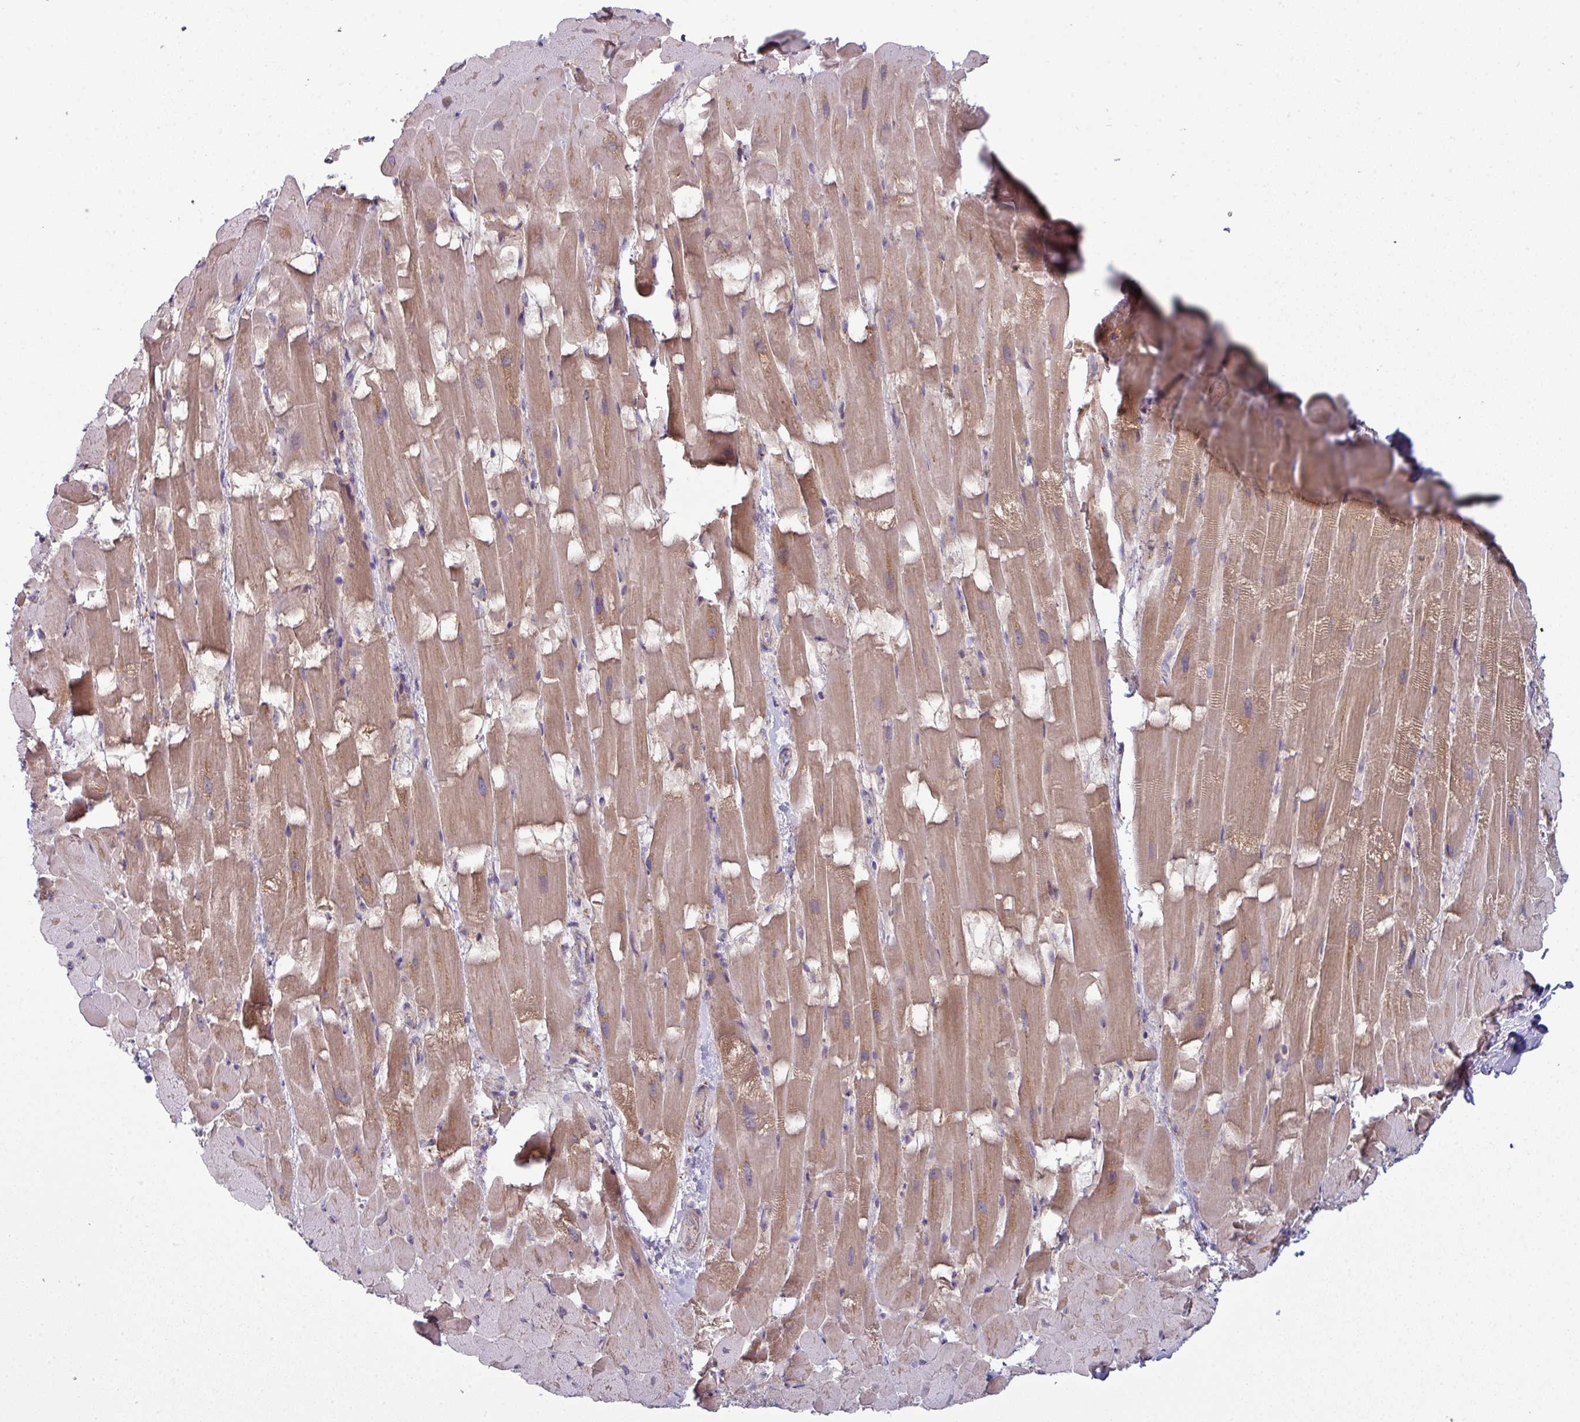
{"staining": {"intensity": "moderate", "quantity": ">75%", "location": "cytoplasmic/membranous"}, "tissue": "heart muscle", "cell_type": "Cardiomyocytes", "image_type": "normal", "snomed": [{"axis": "morphology", "description": "Normal tissue, NOS"}, {"axis": "topography", "description": "Heart"}], "caption": "Immunohistochemistry (IHC) histopathology image of unremarkable heart muscle: human heart muscle stained using immunohistochemistry (IHC) demonstrates medium levels of moderate protein expression localized specifically in the cytoplasmic/membranous of cardiomyocytes, appearing as a cytoplasmic/membranous brown color.", "gene": "ZNF615", "patient": {"sex": "male", "age": 37}}